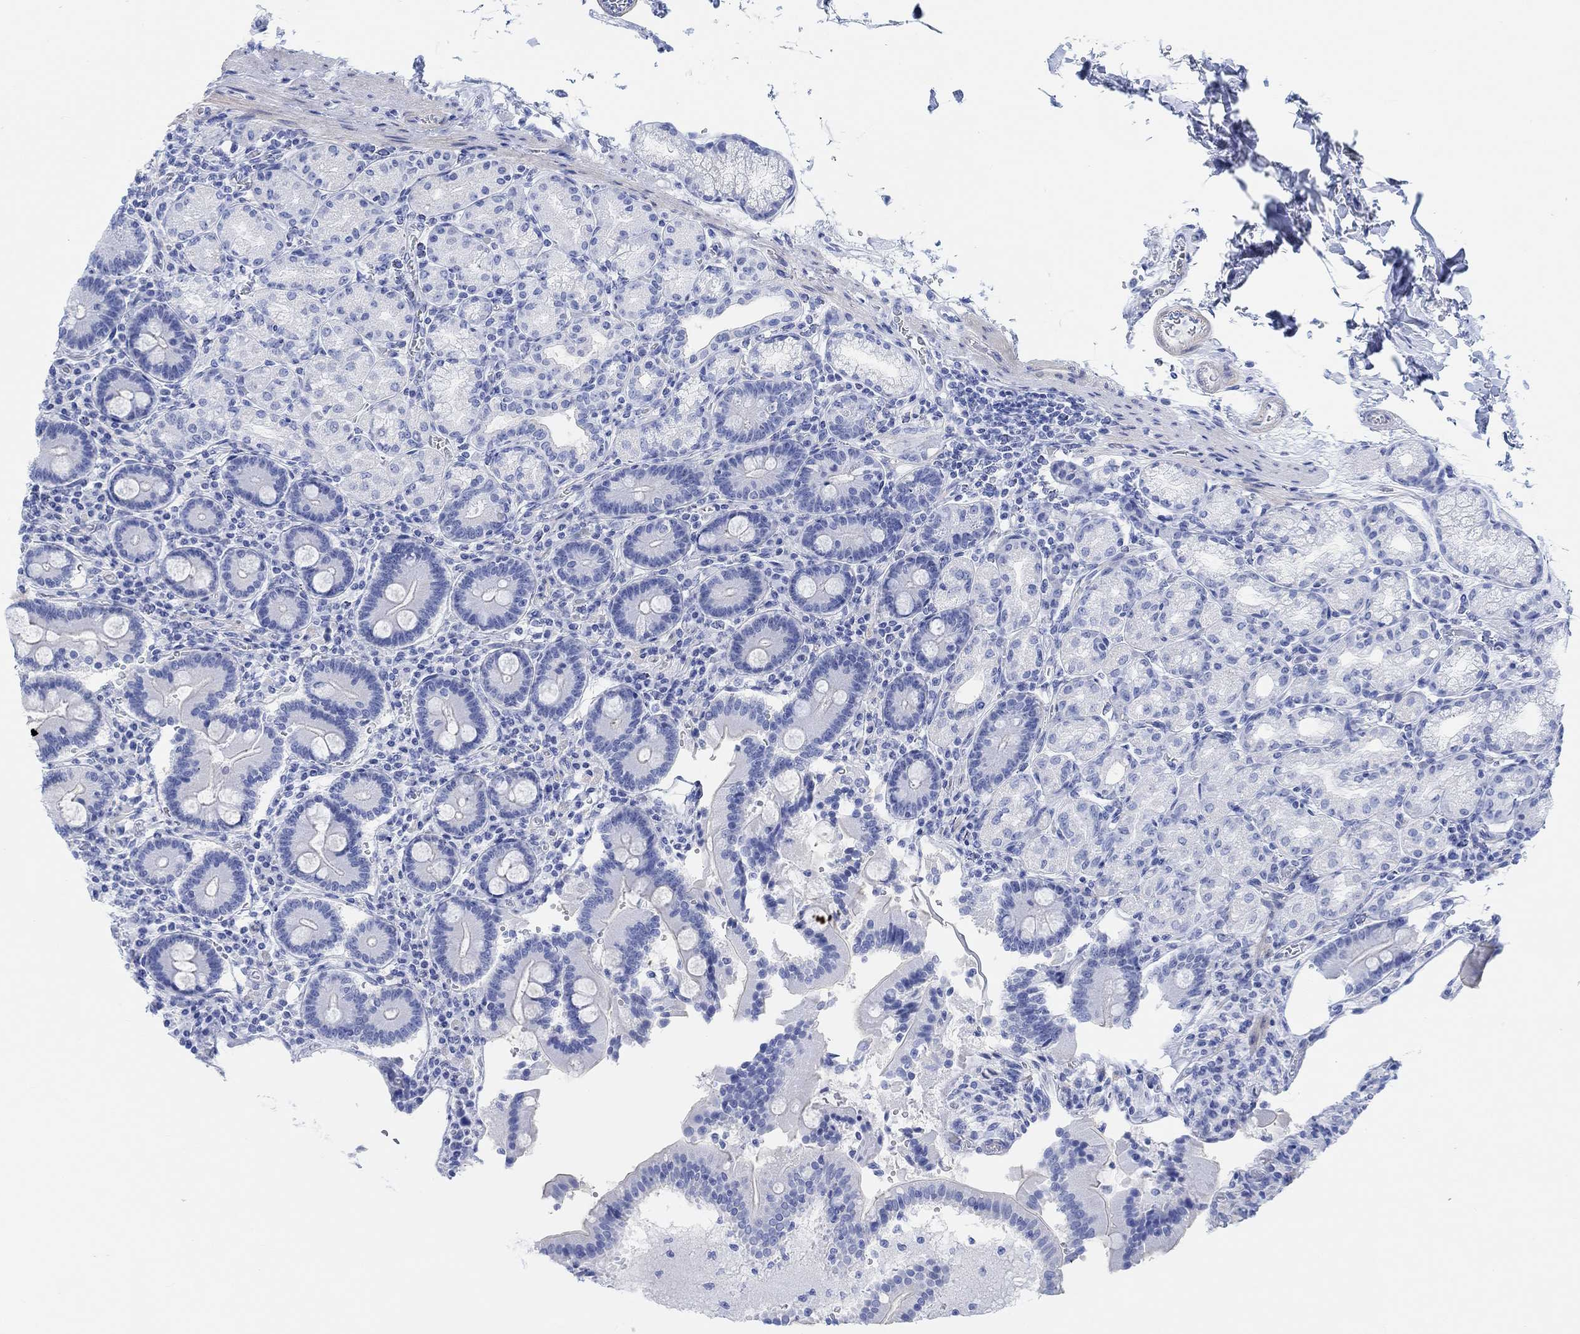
{"staining": {"intensity": "negative", "quantity": "none", "location": "none"}, "tissue": "duodenum", "cell_type": "Glandular cells", "image_type": "normal", "snomed": [{"axis": "morphology", "description": "Normal tissue, NOS"}, {"axis": "topography", "description": "Duodenum"}], "caption": "Photomicrograph shows no significant protein positivity in glandular cells of normal duodenum. (DAB (3,3'-diaminobenzidine) immunohistochemistry (IHC) visualized using brightfield microscopy, high magnification).", "gene": "ANKRD33", "patient": {"sex": "female", "age": 62}}